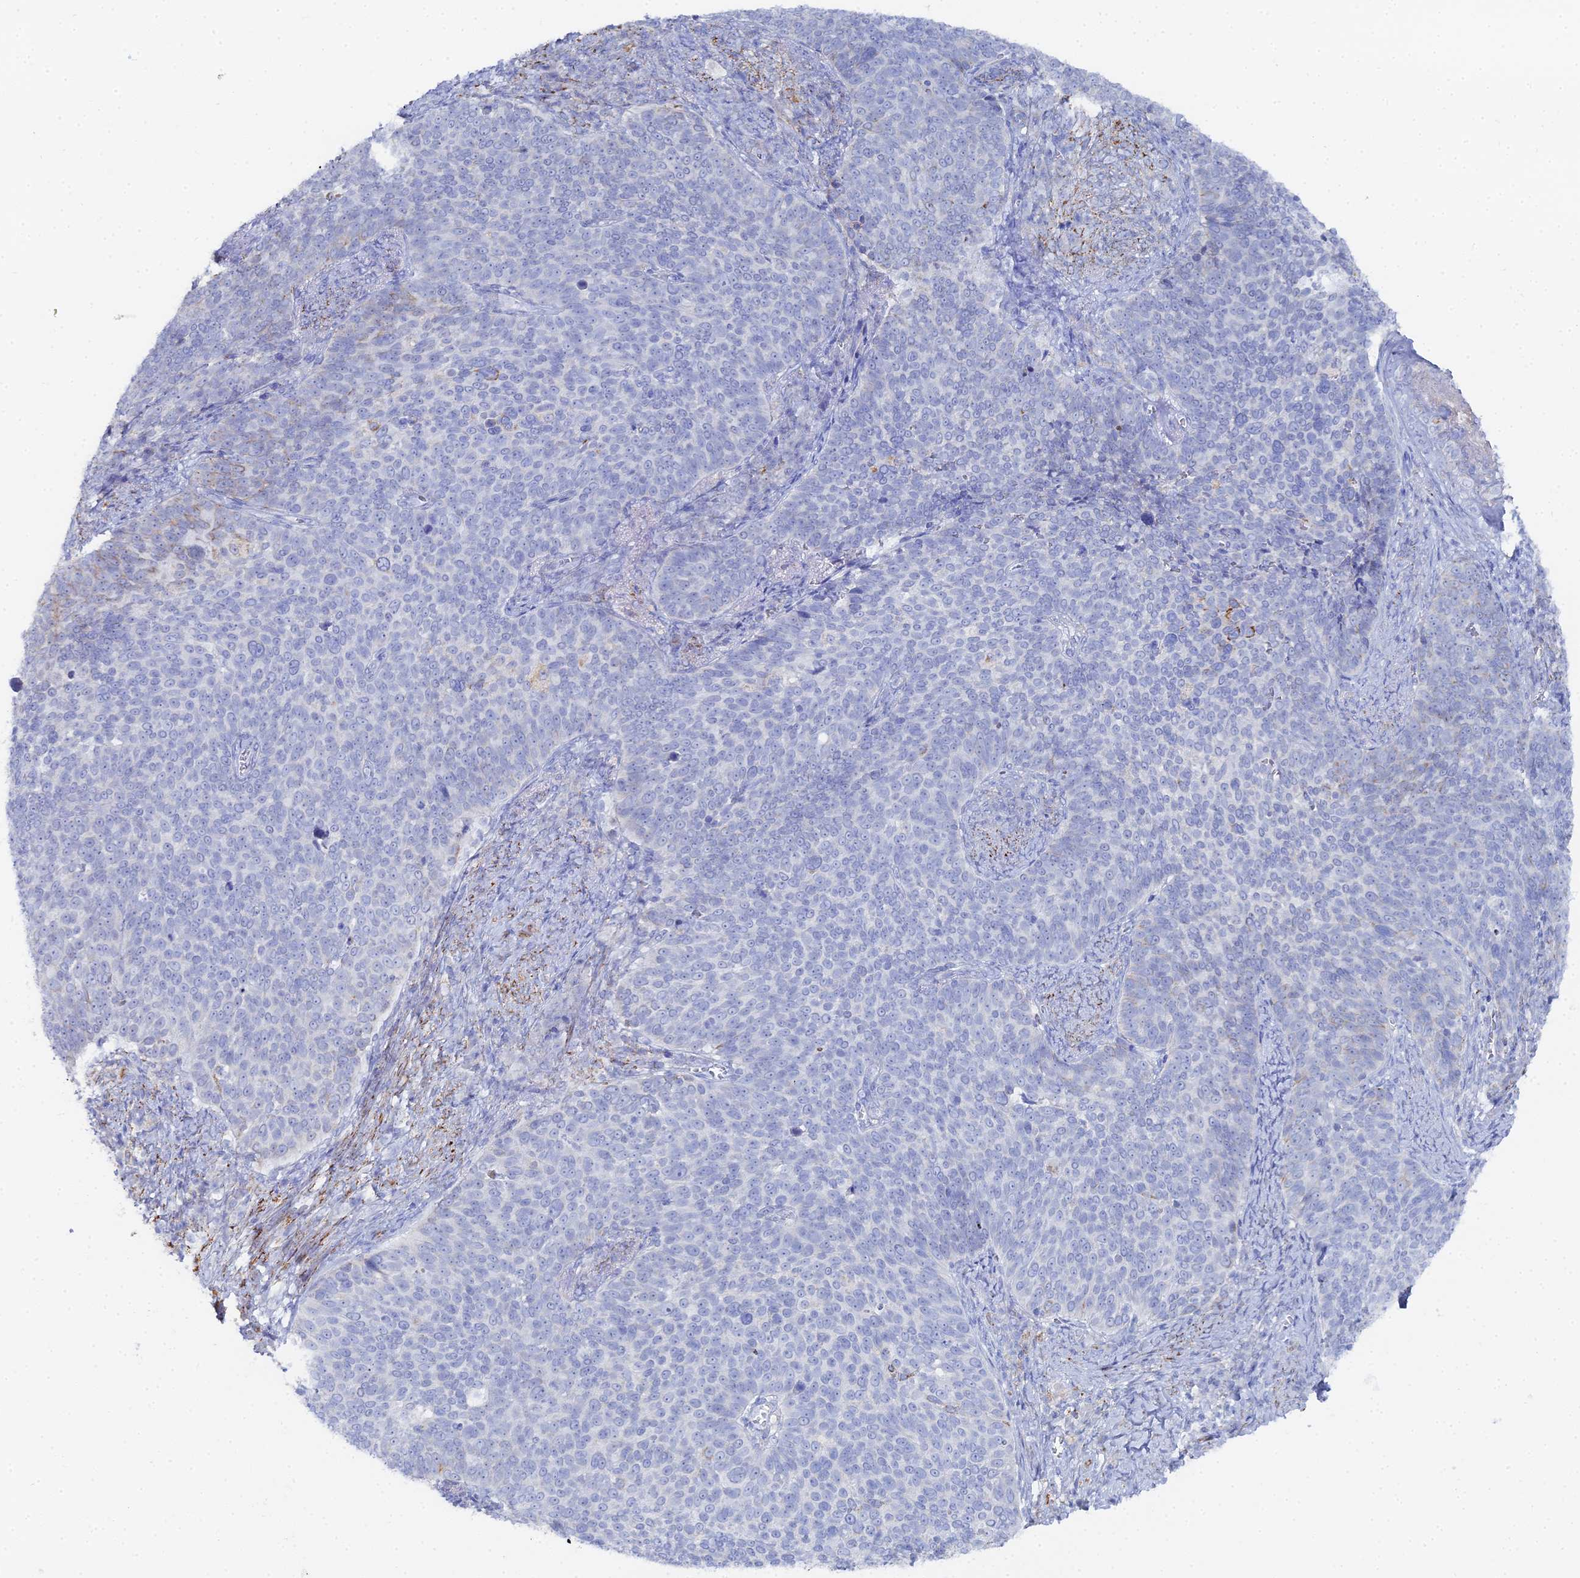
{"staining": {"intensity": "negative", "quantity": "none", "location": "none"}, "tissue": "cervical cancer", "cell_type": "Tumor cells", "image_type": "cancer", "snomed": [{"axis": "morphology", "description": "Normal tissue, NOS"}, {"axis": "morphology", "description": "Squamous cell carcinoma, NOS"}, {"axis": "topography", "description": "Cervix"}], "caption": "An image of human squamous cell carcinoma (cervical) is negative for staining in tumor cells.", "gene": "DHX34", "patient": {"sex": "female", "age": 39}}